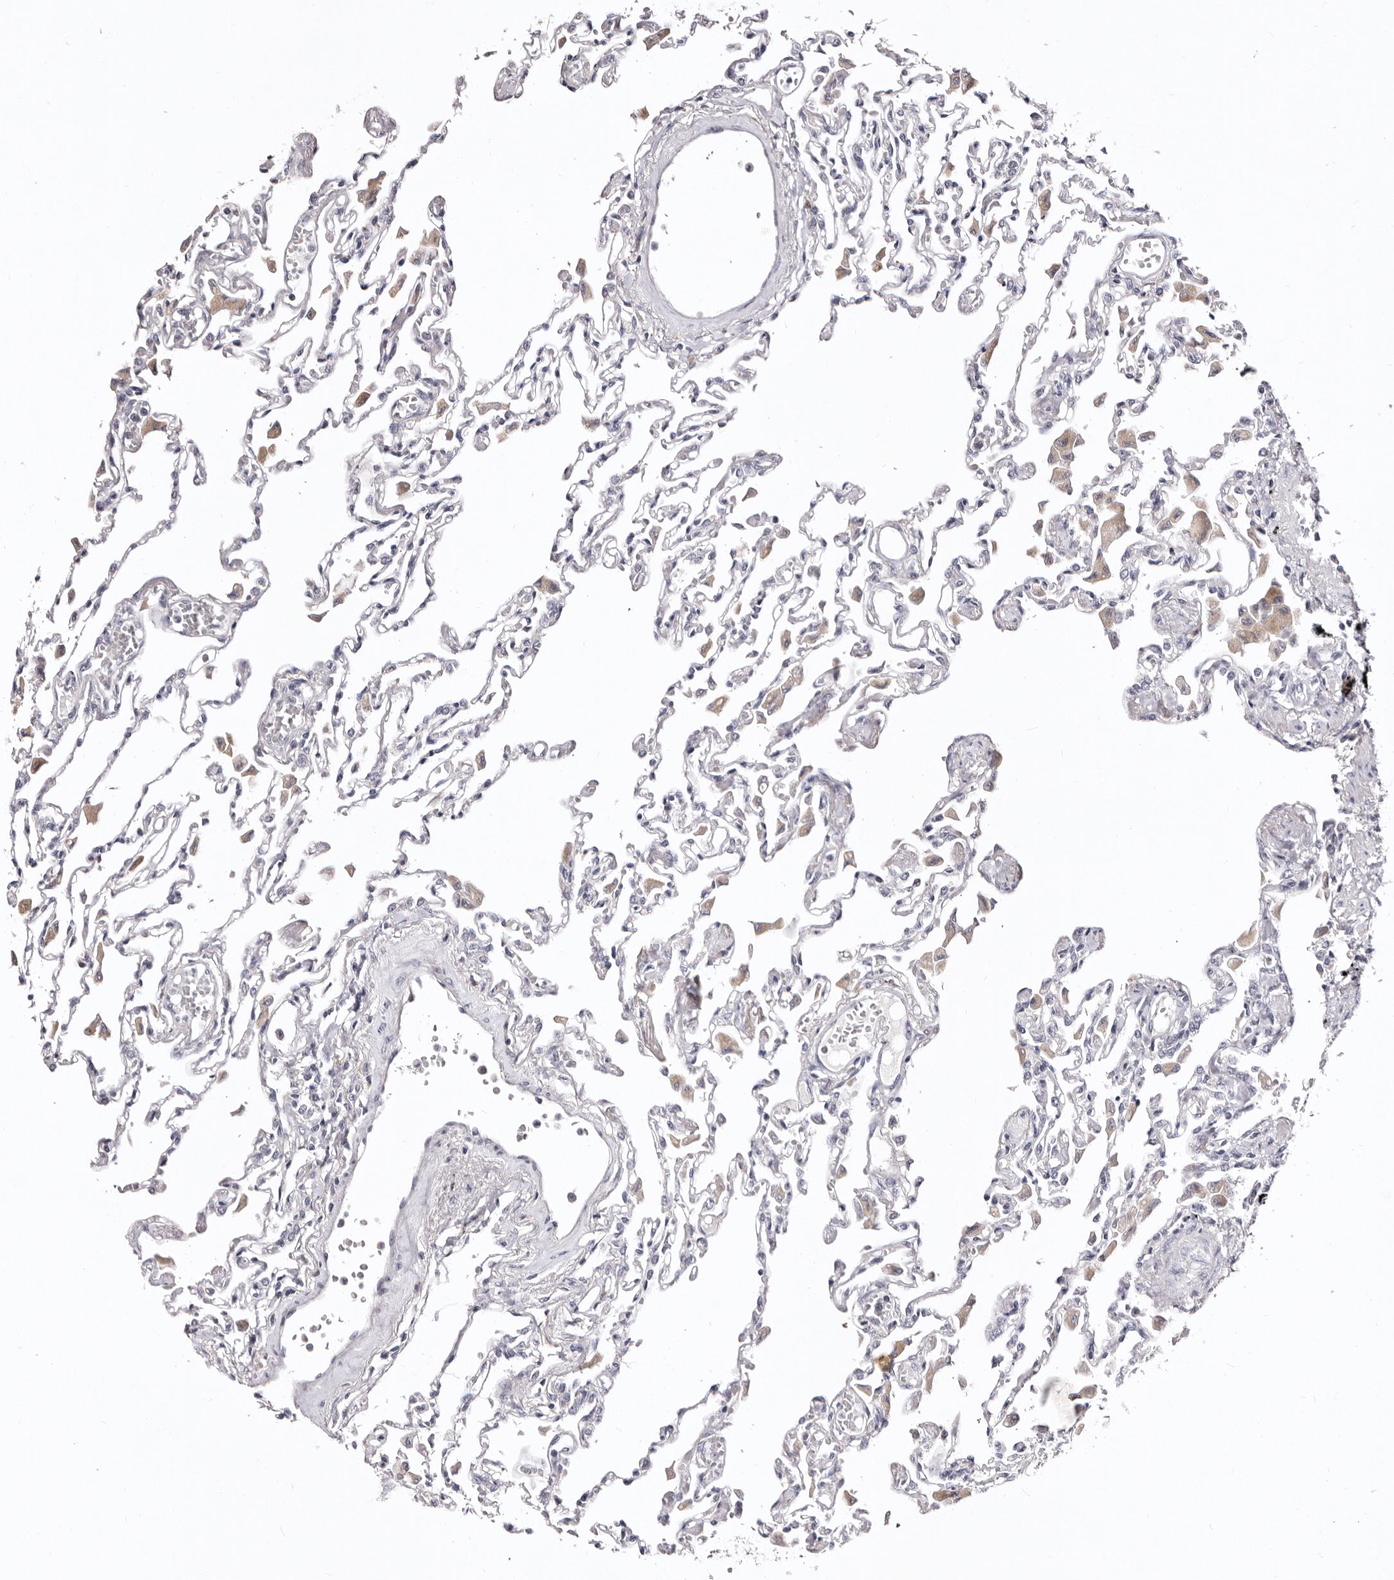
{"staining": {"intensity": "negative", "quantity": "none", "location": "none"}, "tissue": "lung", "cell_type": "Alveolar cells", "image_type": "normal", "snomed": [{"axis": "morphology", "description": "Normal tissue, NOS"}, {"axis": "topography", "description": "Bronchus"}, {"axis": "topography", "description": "Lung"}], "caption": "A high-resolution photomicrograph shows immunohistochemistry staining of benign lung, which shows no significant staining in alveolar cells.", "gene": "CDCA8", "patient": {"sex": "female", "age": 49}}